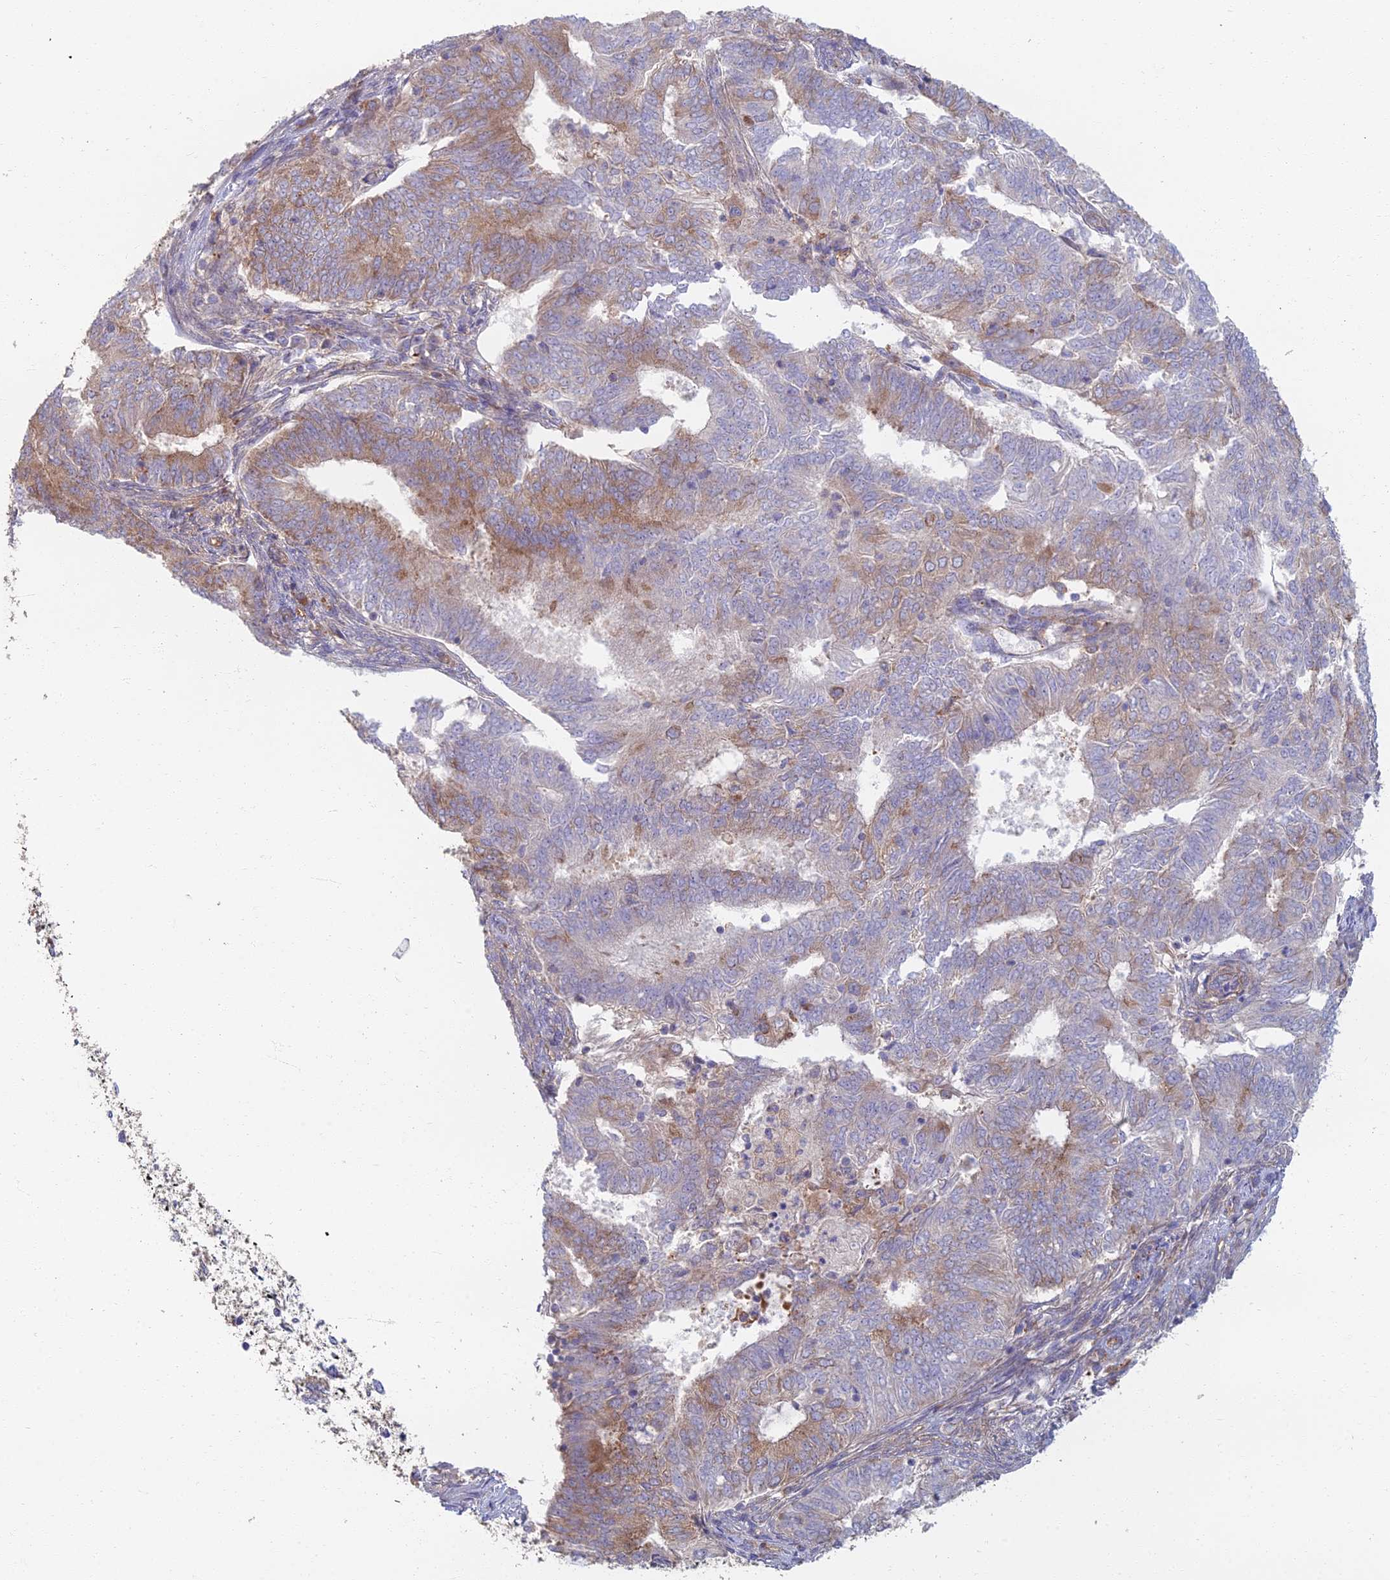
{"staining": {"intensity": "moderate", "quantity": "25%-75%", "location": "cytoplasmic/membranous"}, "tissue": "endometrial cancer", "cell_type": "Tumor cells", "image_type": "cancer", "snomed": [{"axis": "morphology", "description": "Adenocarcinoma, NOS"}, {"axis": "topography", "description": "Endometrium"}], "caption": "Adenocarcinoma (endometrial) tissue reveals moderate cytoplasmic/membranous positivity in about 25%-75% of tumor cells Using DAB (brown) and hematoxylin (blue) stains, captured at high magnification using brightfield microscopy.", "gene": "RBSN", "patient": {"sex": "female", "age": 62}}